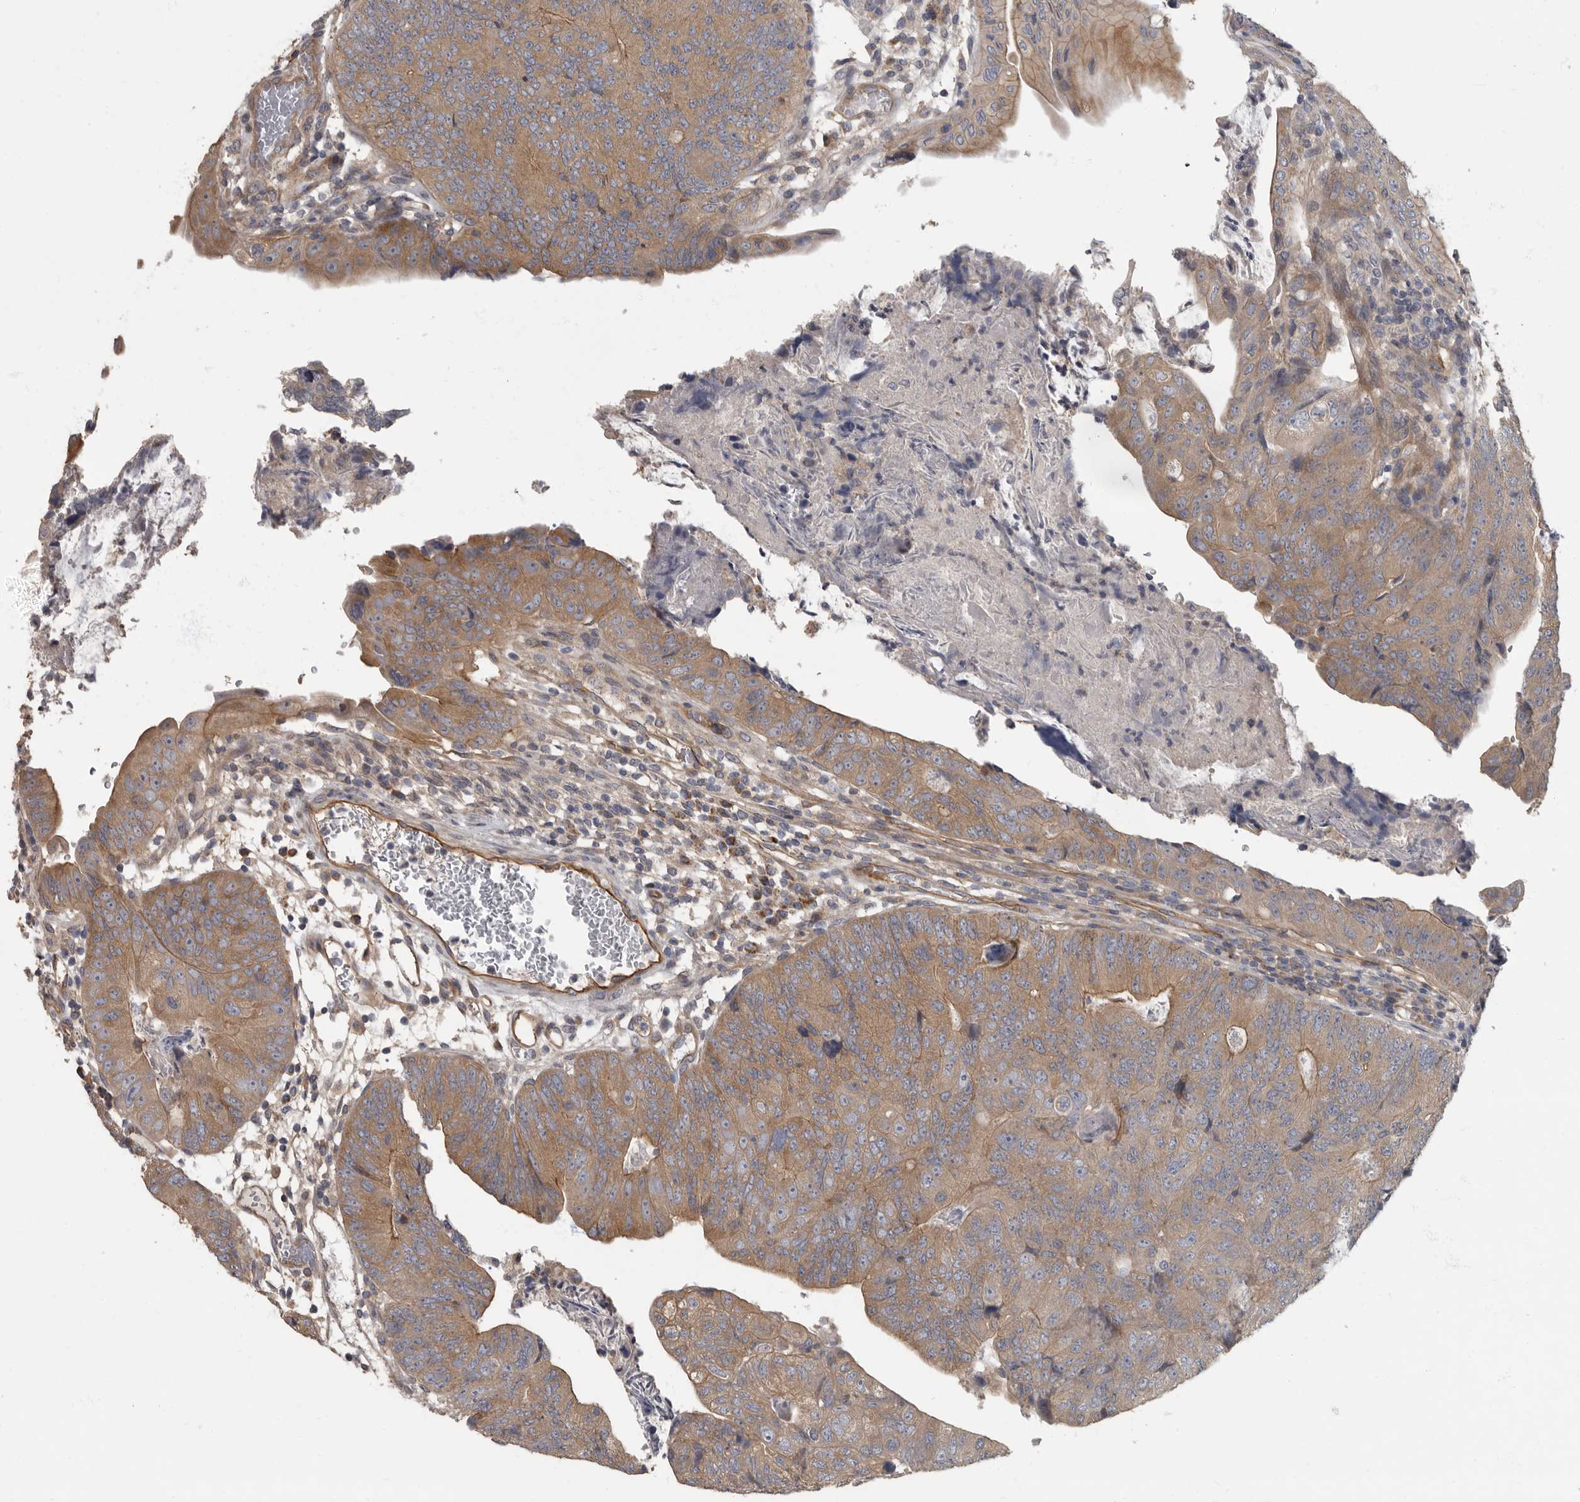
{"staining": {"intensity": "moderate", "quantity": ">75%", "location": "cytoplasmic/membranous"}, "tissue": "colorectal cancer", "cell_type": "Tumor cells", "image_type": "cancer", "snomed": [{"axis": "morphology", "description": "Adenocarcinoma, NOS"}, {"axis": "topography", "description": "Colon"}], "caption": "Immunohistochemical staining of human colorectal adenocarcinoma demonstrates medium levels of moderate cytoplasmic/membranous staining in approximately >75% of tumor cells.", "gene": "PDK1", "patient": {"sex": "female", "age": 67}}